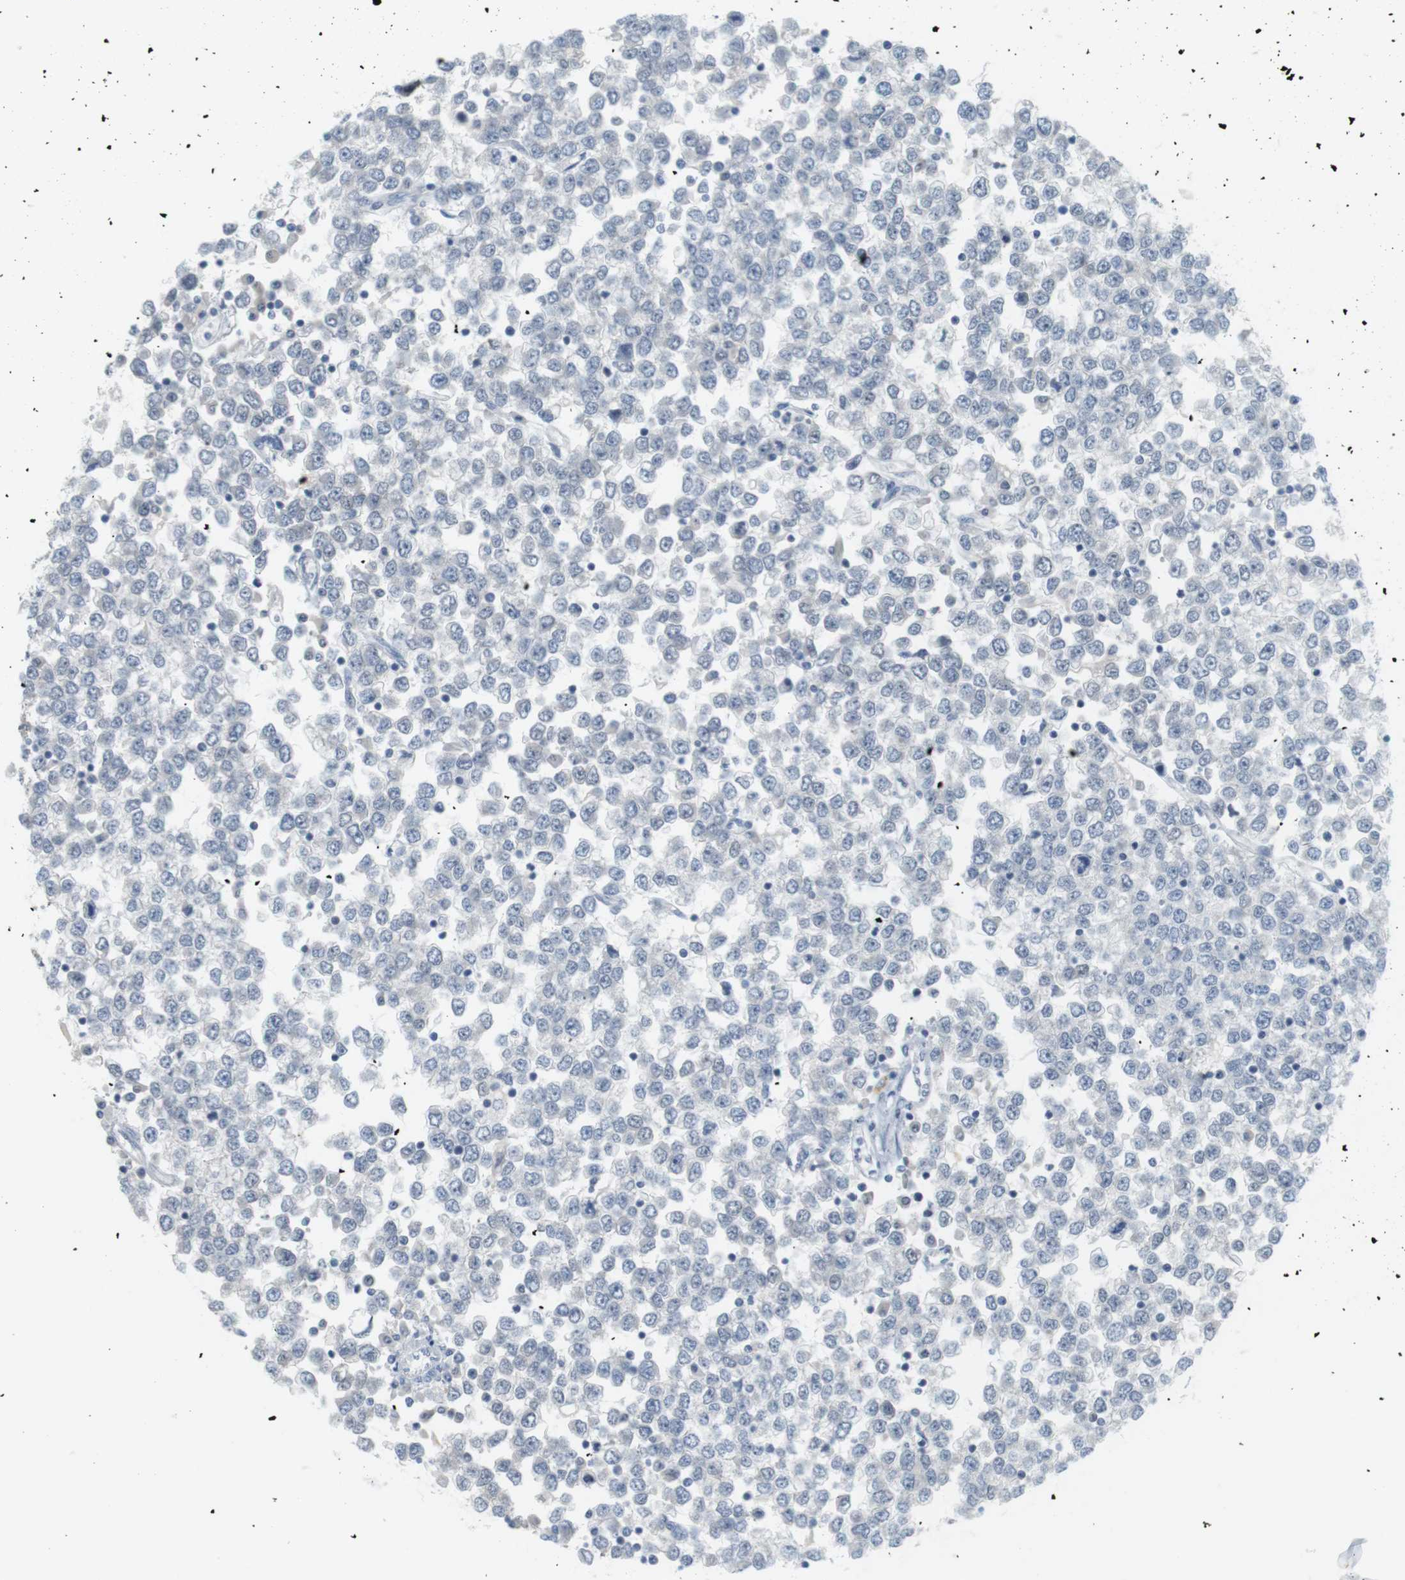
{"staining": {"intensity": "negative", "quantity": "none", "location": "none"}, "tissue": "testis cancer", "cell_type": "Tumor cells", "image_type": "cancer", "snomed": [{"axis": "morphology", "description": "Seminoma, NOS"}, {"axis": "topography", "description": "Testis"}], "caption": "An image of testis cancer stained for a protein shows no brown staining in tumor cells.", "gene": "CREB3L2", "patient": {"sex": "male", "age": 65}}